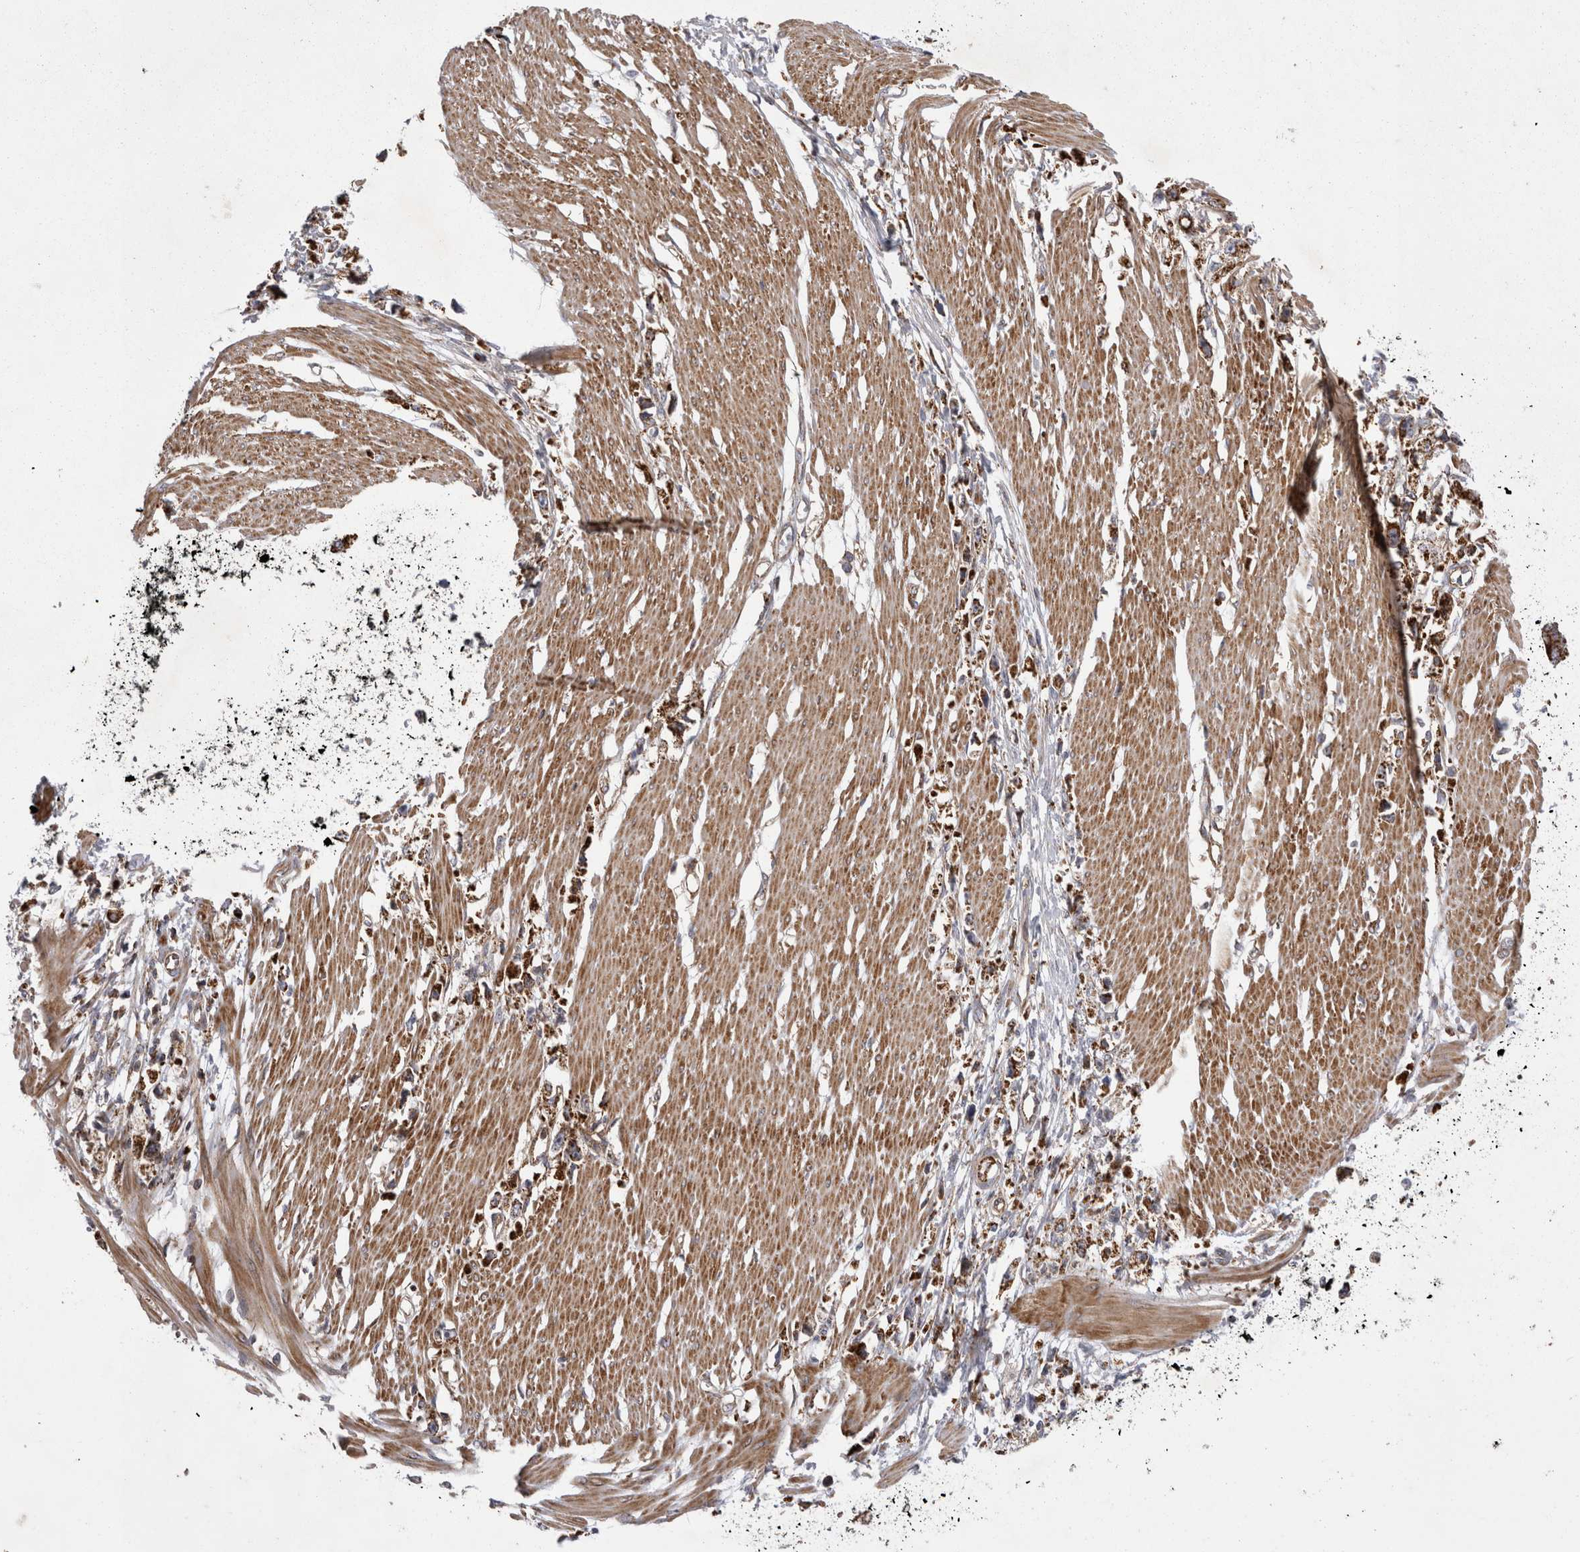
{"staining": {"intensity": "strong", "quantity": ">75%", "location": "cytoplasmic/membranous"}, "tissue": "stomach cancer", "cell_type": "Tumor cells", "image_type": "cancer", "snomed": [{"axis": "morphology", "description": "Adenocarcinoma, NOS"}, {"axis": "topography", "description": "Stomach"}], "caption": "DAB immunohistochemical staining of stomach cancer displays strong cytoplasmic/membranous protein staining in approximately >75% of tumor cells. The protein of interest is stained brown, and the nuclei are stained in blue (DAB (3,3'-diaminobenzidine) IHC with brightfield microscopy, high magnification).", "gene": "TSPOAP1", "patient": {"sex": "female", "age": 59}}